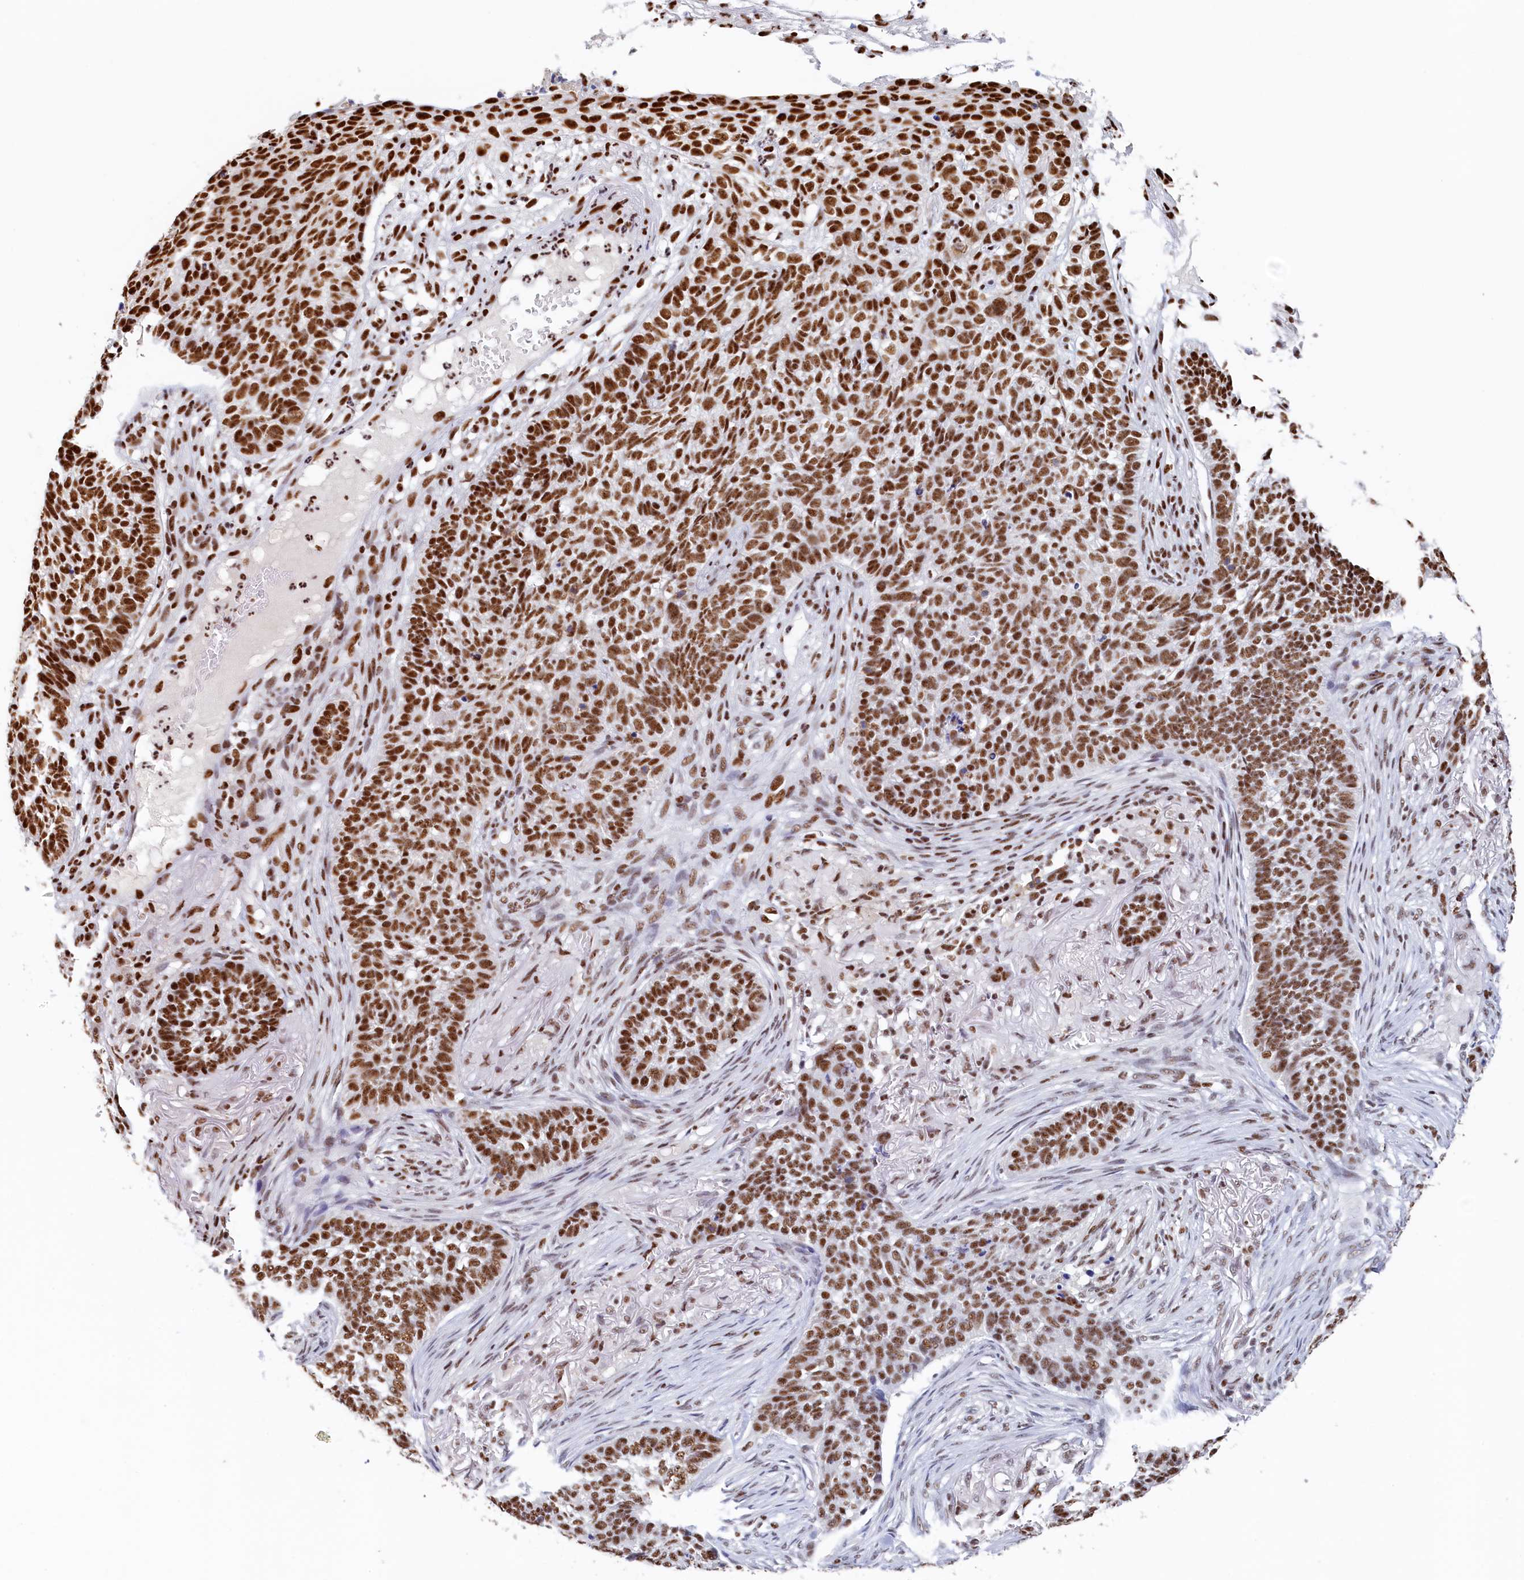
{"staining": {"intensity": "strong", "quantity": ">75%", "location": "nuclear"}, "tissue": "skin cancer", "cell_type": "Tumor cells", "image_type": "cancer", "snomed": [{"axis": "morphology", "description": "Basal cell carcinoma"}, {"axis": "topography", "description": "Skin"}], "caption": "This photomicrograph shows immunohistochemistry (IHC) staining of human skin cancer (basal cell carcinoma), with high strong nuclear expression in approximately >75% of tumor cells.", "gene": "MOSPD3", "patient": {"sex": "male", "age": 85}}